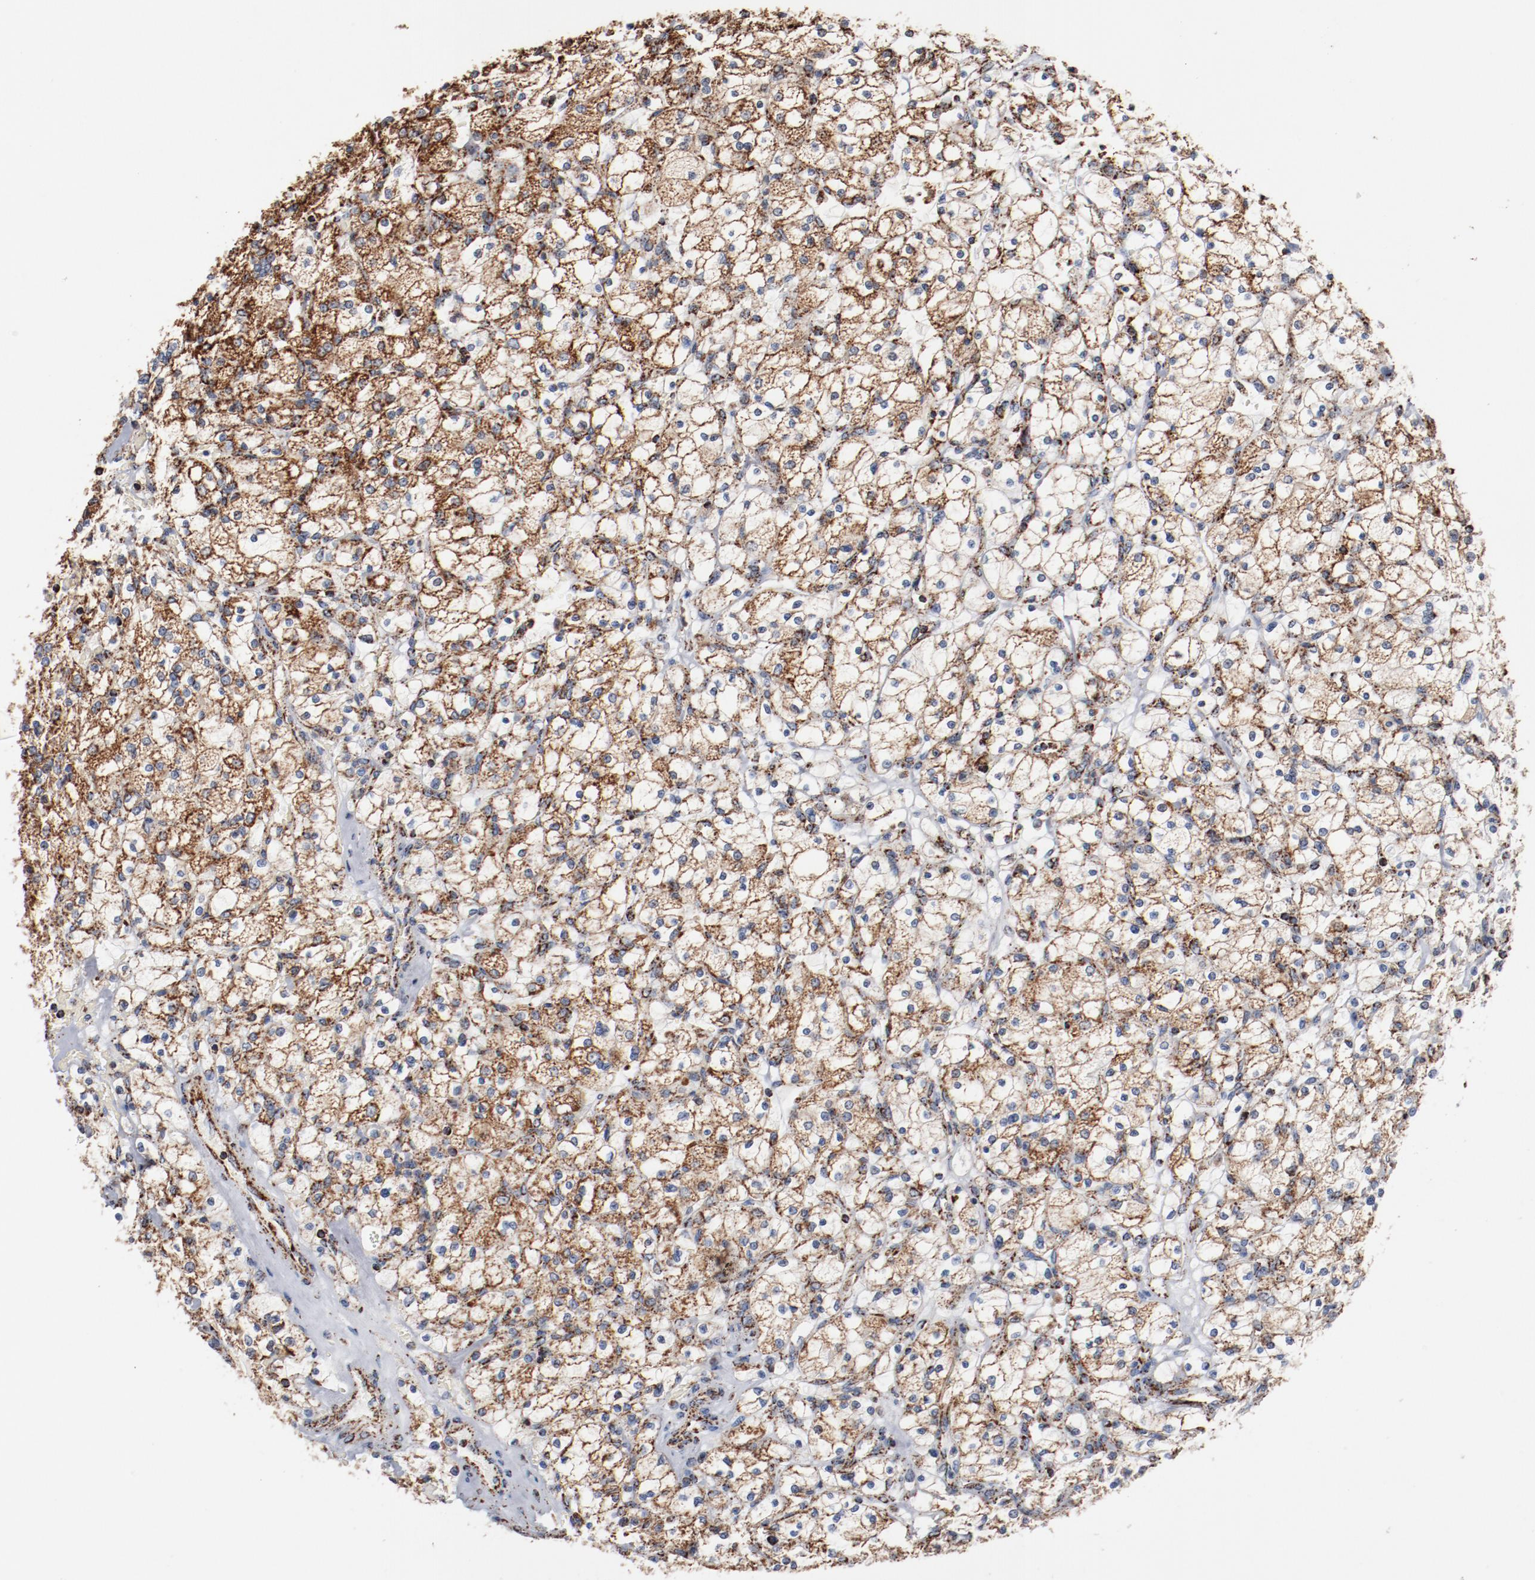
{"staining": {"intensity": "moderate", "quantity": ">75%", "location": "cytoplasmic/membranous"}, "tissue": "renal cancer", "cell_type": "Tumor cells", "image_type": "cancer", "snomed": [{"axis": "morphology", "description": "Adenocarcinoma, NOS"}, {"axis": "topography", "description": "Kidney"}], "caption": "Moderate cytoplasmic/membranous protein staining is appreciated in about >75% of tumor cells in renal cancer.", "gene": "NDUFS4", "patient": {"sex": "female", "age": 83}}